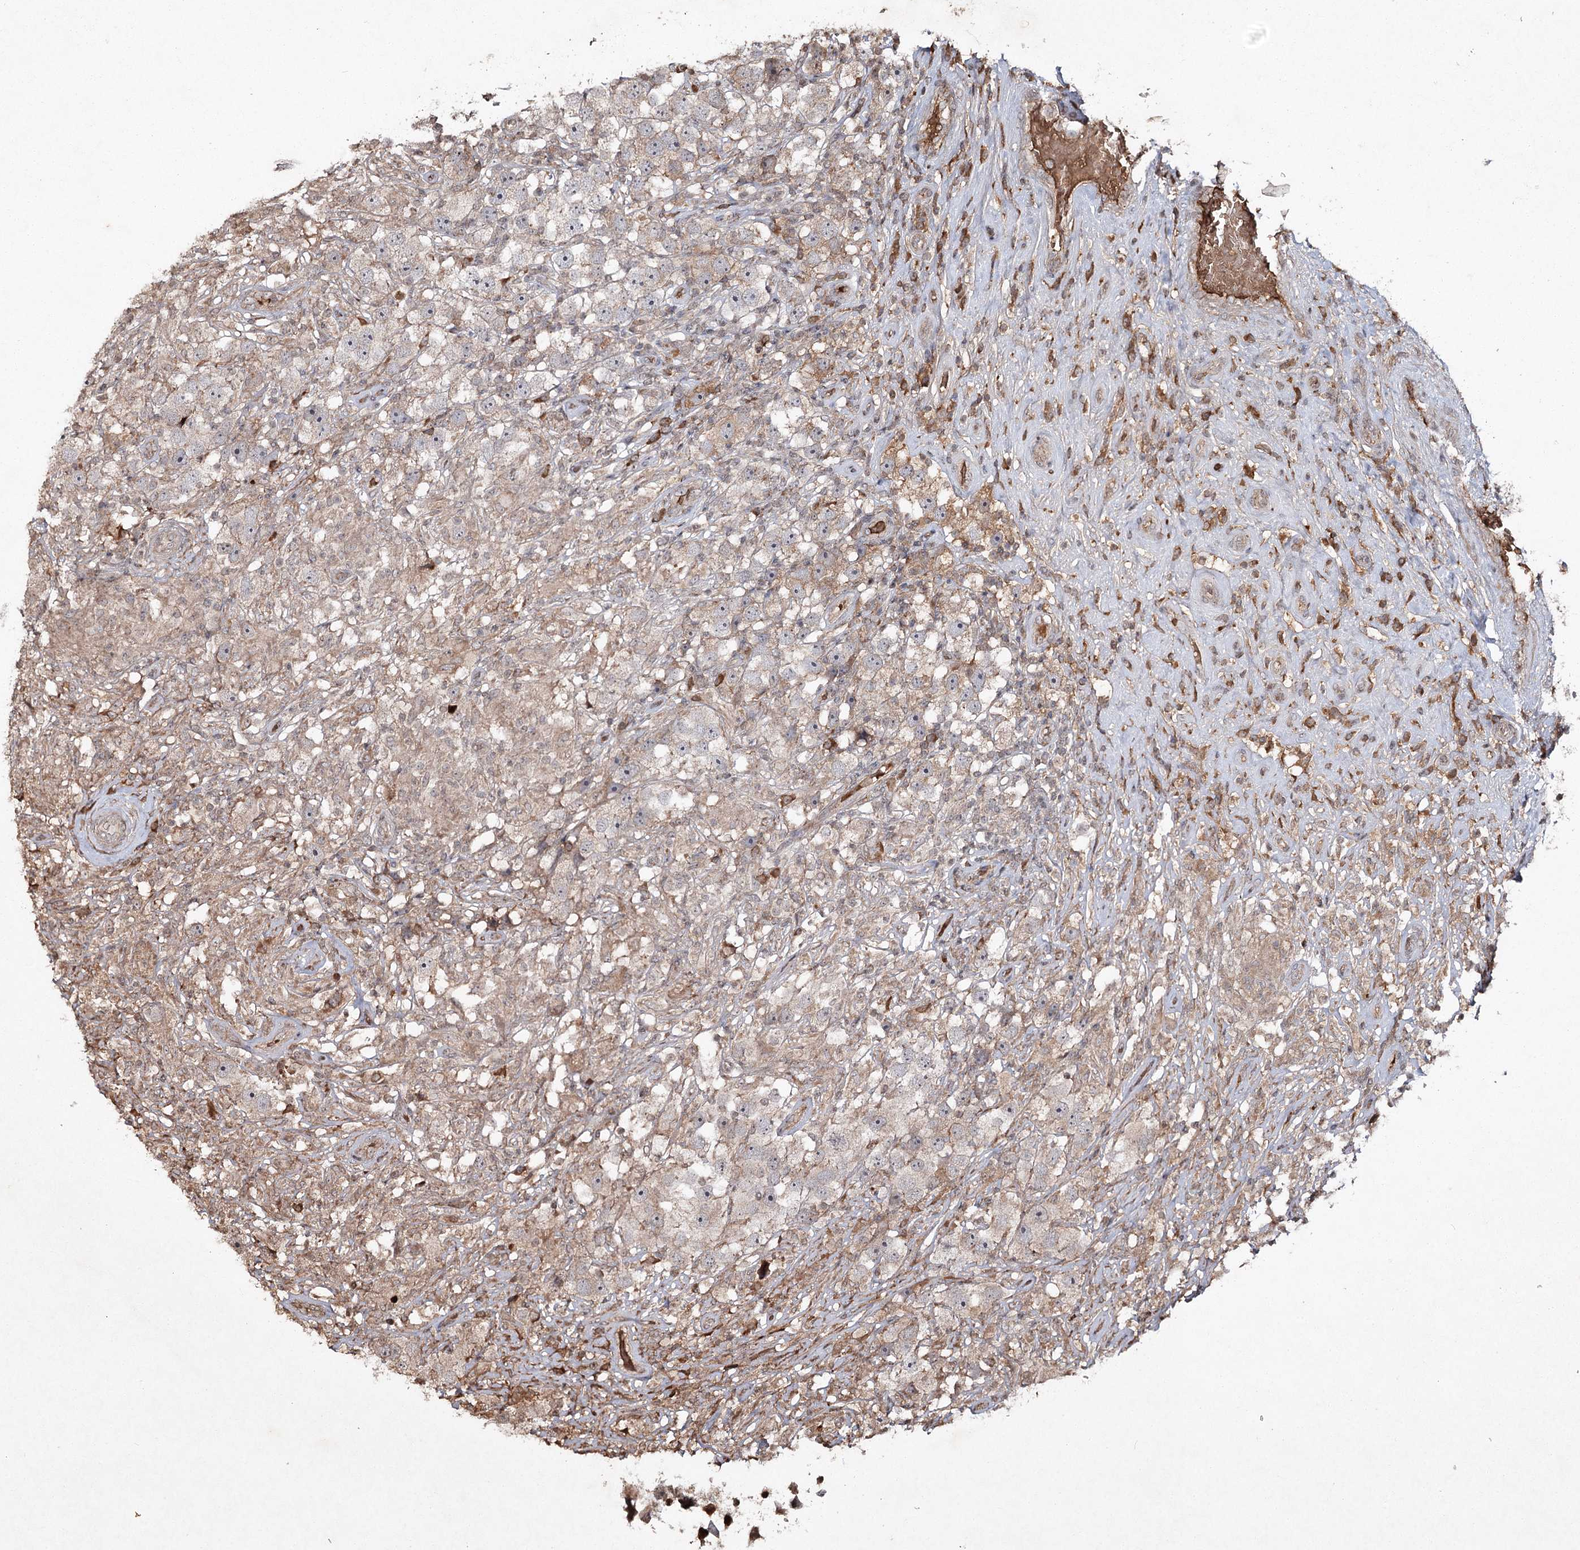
{"staining": {"intensity": "moderate", "quantity": "25%-75%", "location": "cytoplasmic/membranous"}, "tissue": "testis cancer", "cell_type": "Tumor cells", "image_type": "cancer", "snomed": [{"axis": "morphology", "description": "Seminoma, NOS"}, {"axis": "topography", "description": "Testis"}], "caption": "An image of human testis cancer stained for a protein shows moderate cytoplasmic/membranous brown staining in tumor cells. The staining was performed using DAB to visualize the protein expression in brown, while the nuclei were stained in blue with hematoxylin (Magnification: 20x).", "gene": "CYP2B6", "patient": {"sex": "male", "age": 49}}